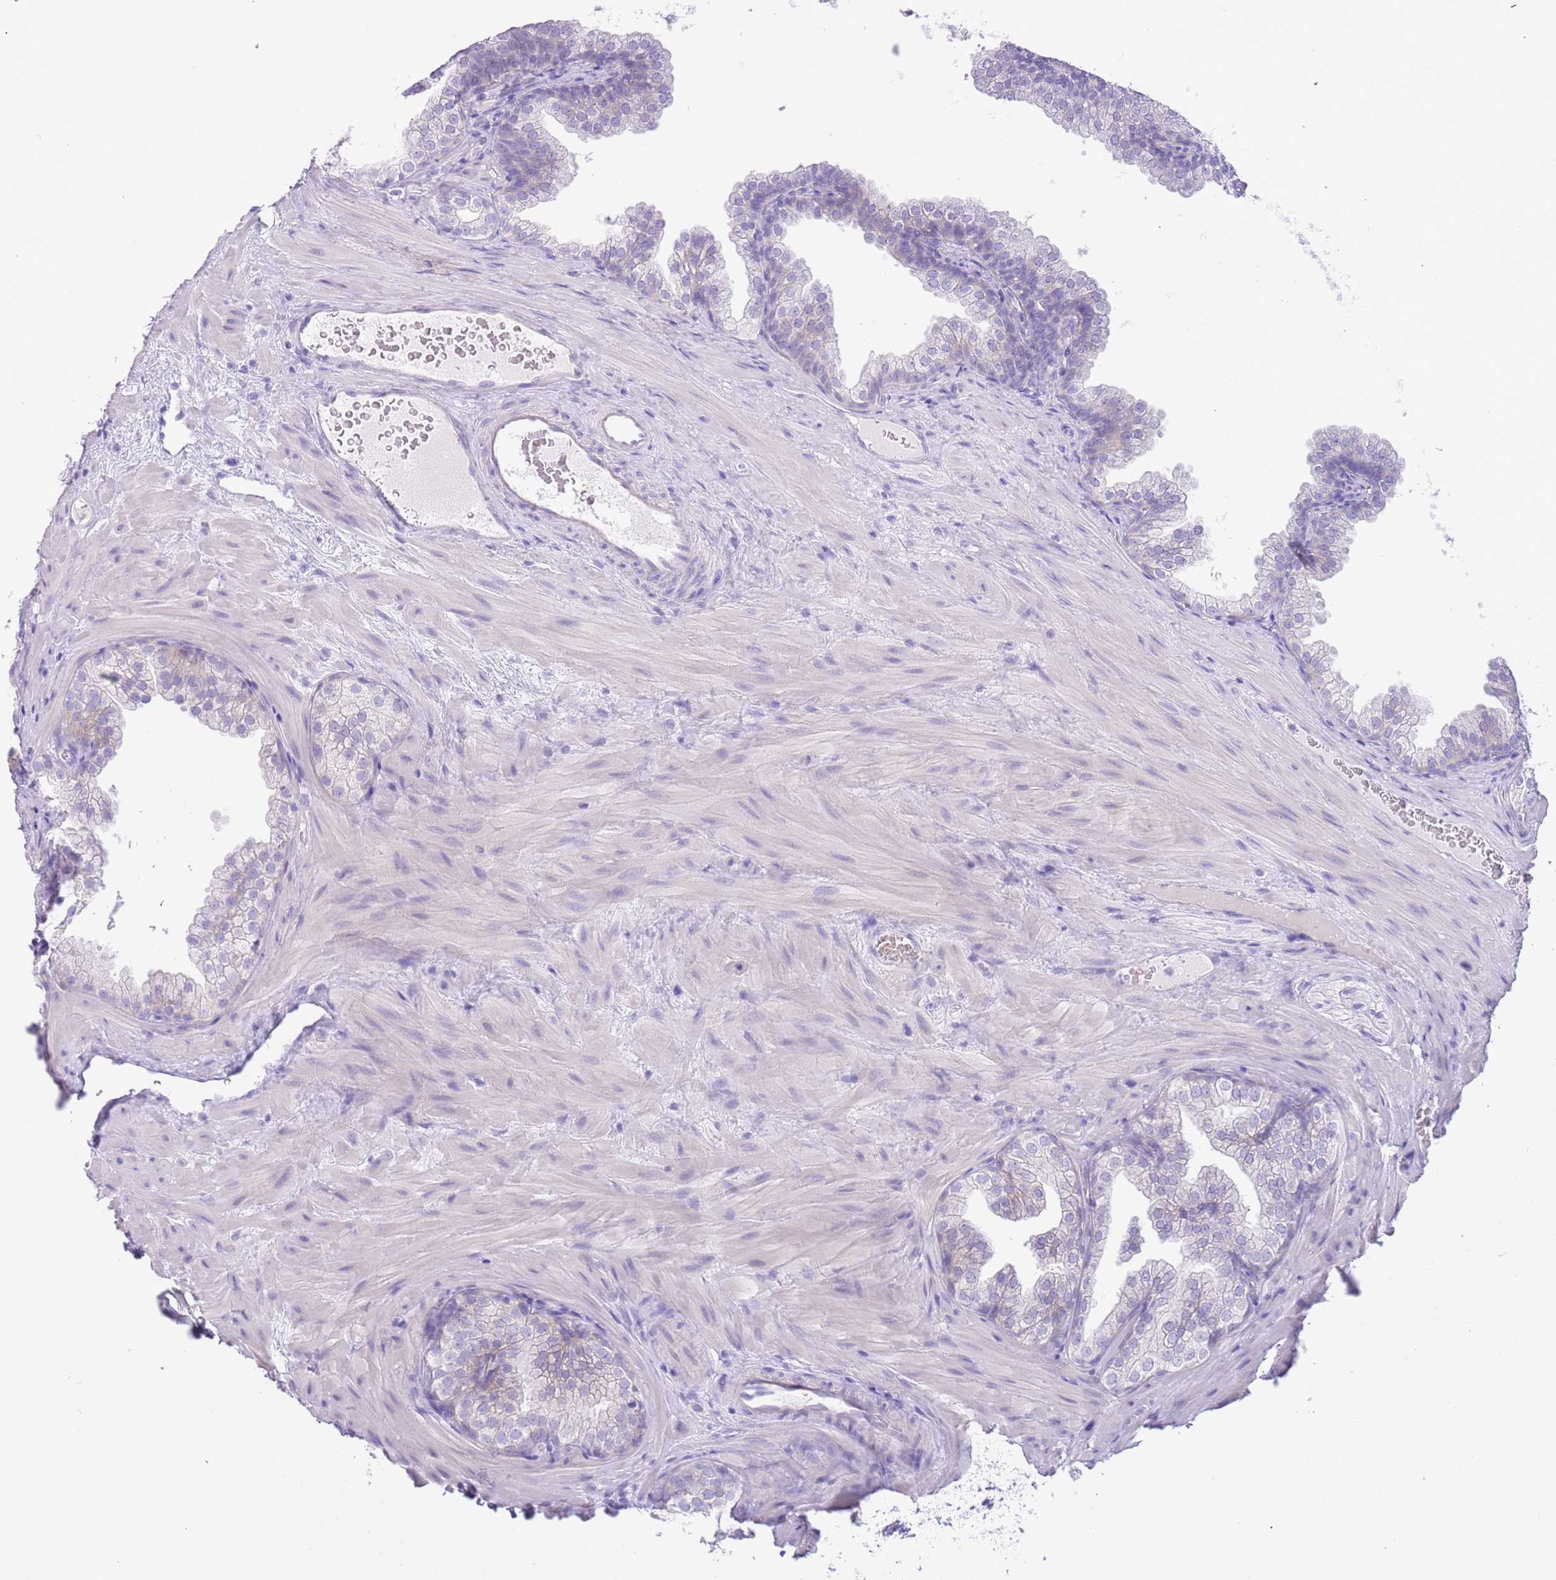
{"staining": {"intensity": "negative", "quantity": "none", "location": "none"}, "tissue": "prostate", "cell_type": "Glandular cells", "image_type": "normal", "snomed": [{"axis": "morphology", "description": "Normal tissue, NOS"}, {"axis": "topography", "description": "Prostate"}], "caption": "This is a photomicrograph of IHC staining of benign prostate, which shows no staining in glandular cells.", "gene": "ACR", "patient": {"sex": "male", "age": 37}}